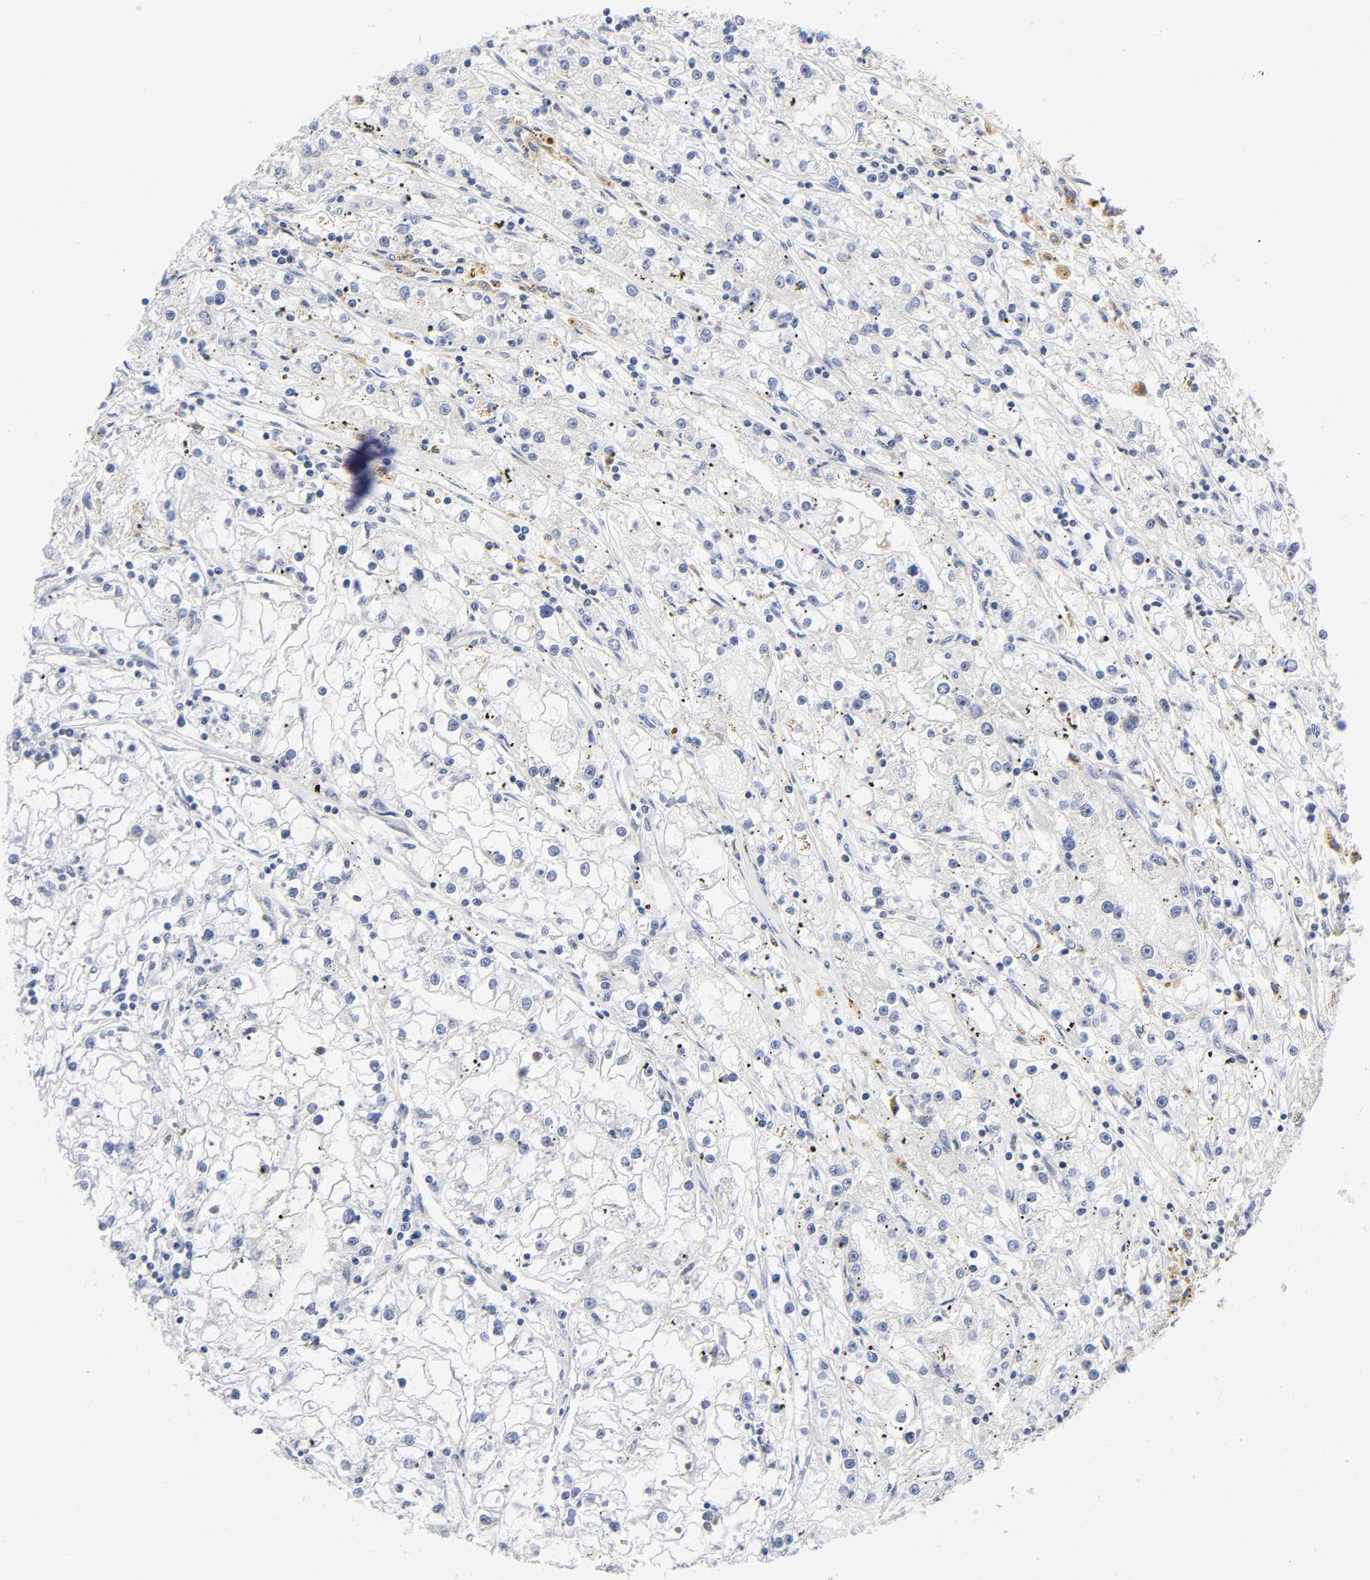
{"staining": {"intensity": "negative", "quantity": "none", "location": "none"}, "tissue": "renal cancer", "cell_type": "Tumor cells", "image_type": "cancer", "snomed": [{"axis": "morphology", "description": "Adenocarcinoma, NOS"}, {"axis": "topography", "description": "Kidney"}], "caption": "Immunohistochemistry histopathology image of renal cancer stained for a protein (brown), which reveals no positivity in tumor cells. The staining is performed using DAB (3,3'-diaminobenzidine) brown chromogen with nuclei counter-stained in using hematoxylin.", "gene": "EIF5", "patient": {"sex": "male", "age": 56}}